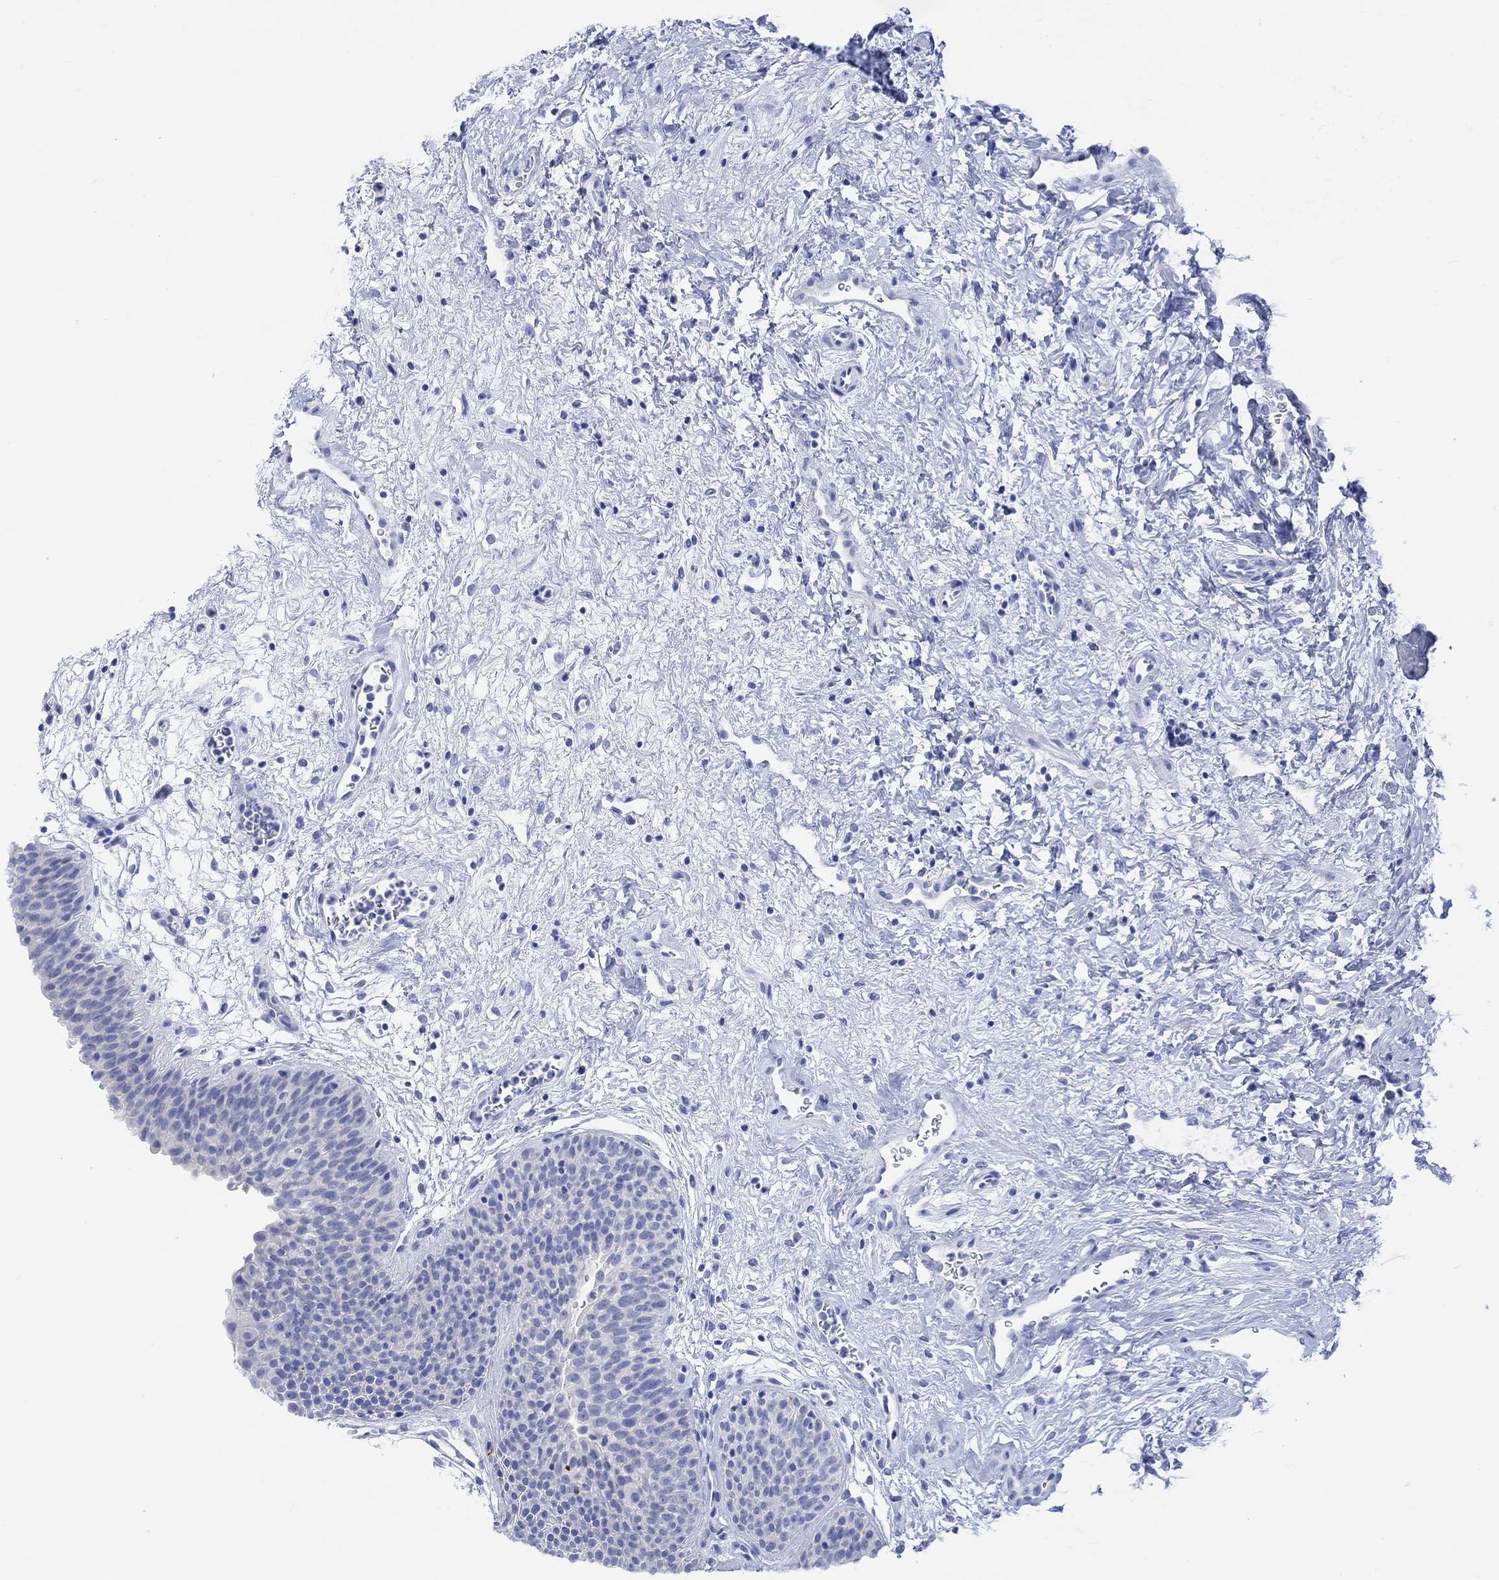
{"staining": {"intensity": "negative", "quantity": "none", "location": "none"}, "tissue": "urinary bladder", "cell_type": "Urothelial cells", "image_type": "normal", "snomed": [{"axis": "morphology", "description": "Normal tissue, NOS"}, {"axis": "topography", "description": "Urinary bladder"}], "caption": "Immunohistochemical staining of normal urinary bladder exhibits no significant positivity in urothelial cells. (DAB (3,3'-diaminobenzidine) immunohistochemistry with hematoxylin counter stain).", "gene": "CALCA", "patient": {"sex": "male", "age": 37}}